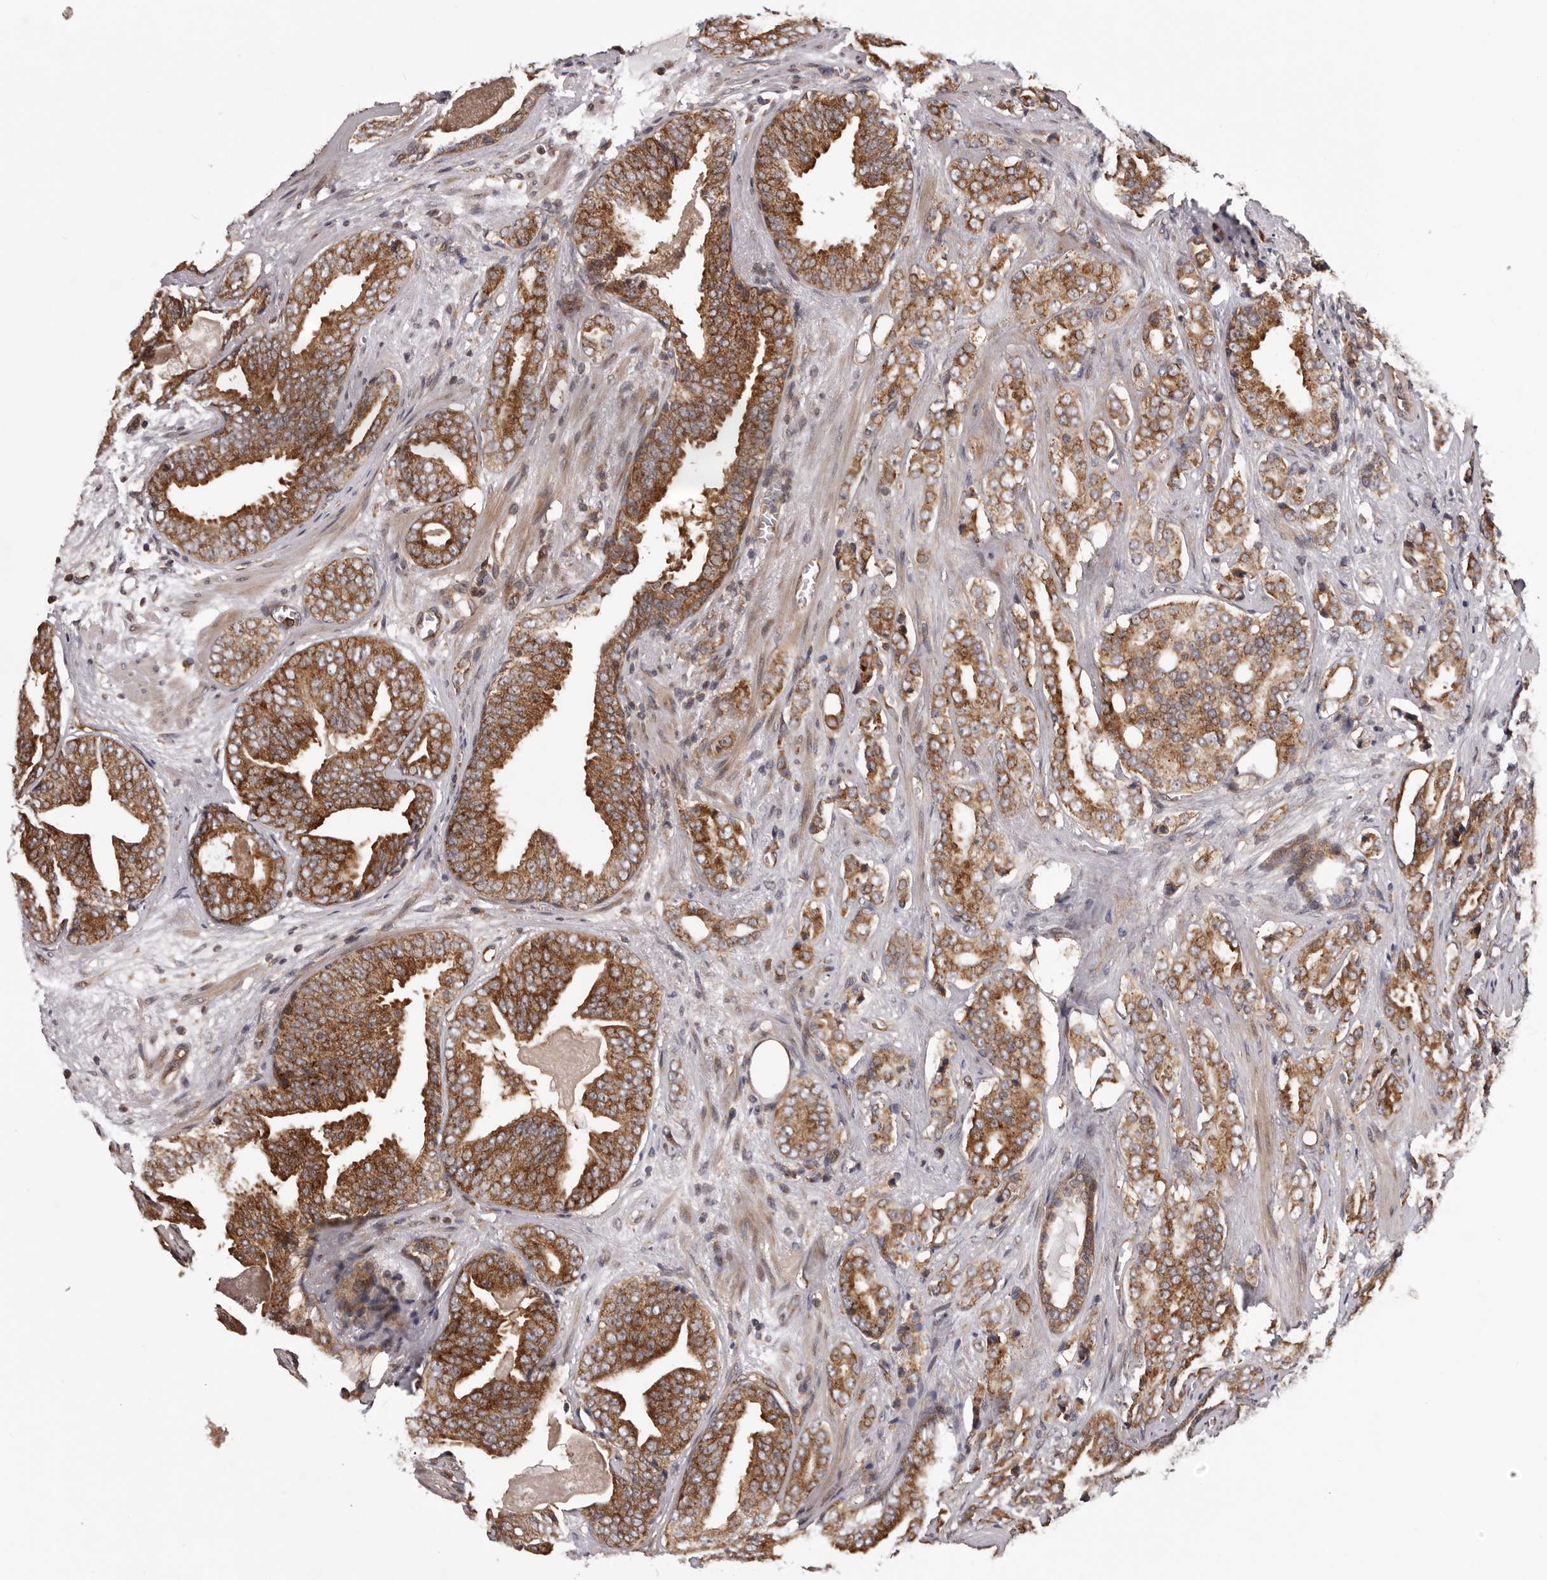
{"staining": {"intensity": "strong", "quantity": ">75%", "location": "cytoplasmic/membranous"}, "tissue": "prostate cancer", "cell_type": "Tumor cells", "image_type": "cancer", "snomed": [{"axis": "morphology", "description": "Adenocarcinoma, Medium grade"}, {"axis": "topography", "description": "Prostate"}], "caption": "Adenocarcinoma (medium-grade) (prostate) stained for a protein shows strong cytoplasmic/membranous positivity in tumor cells.", "gene": "VPS37A", "patient": {"sex": "male", "age": 79}}